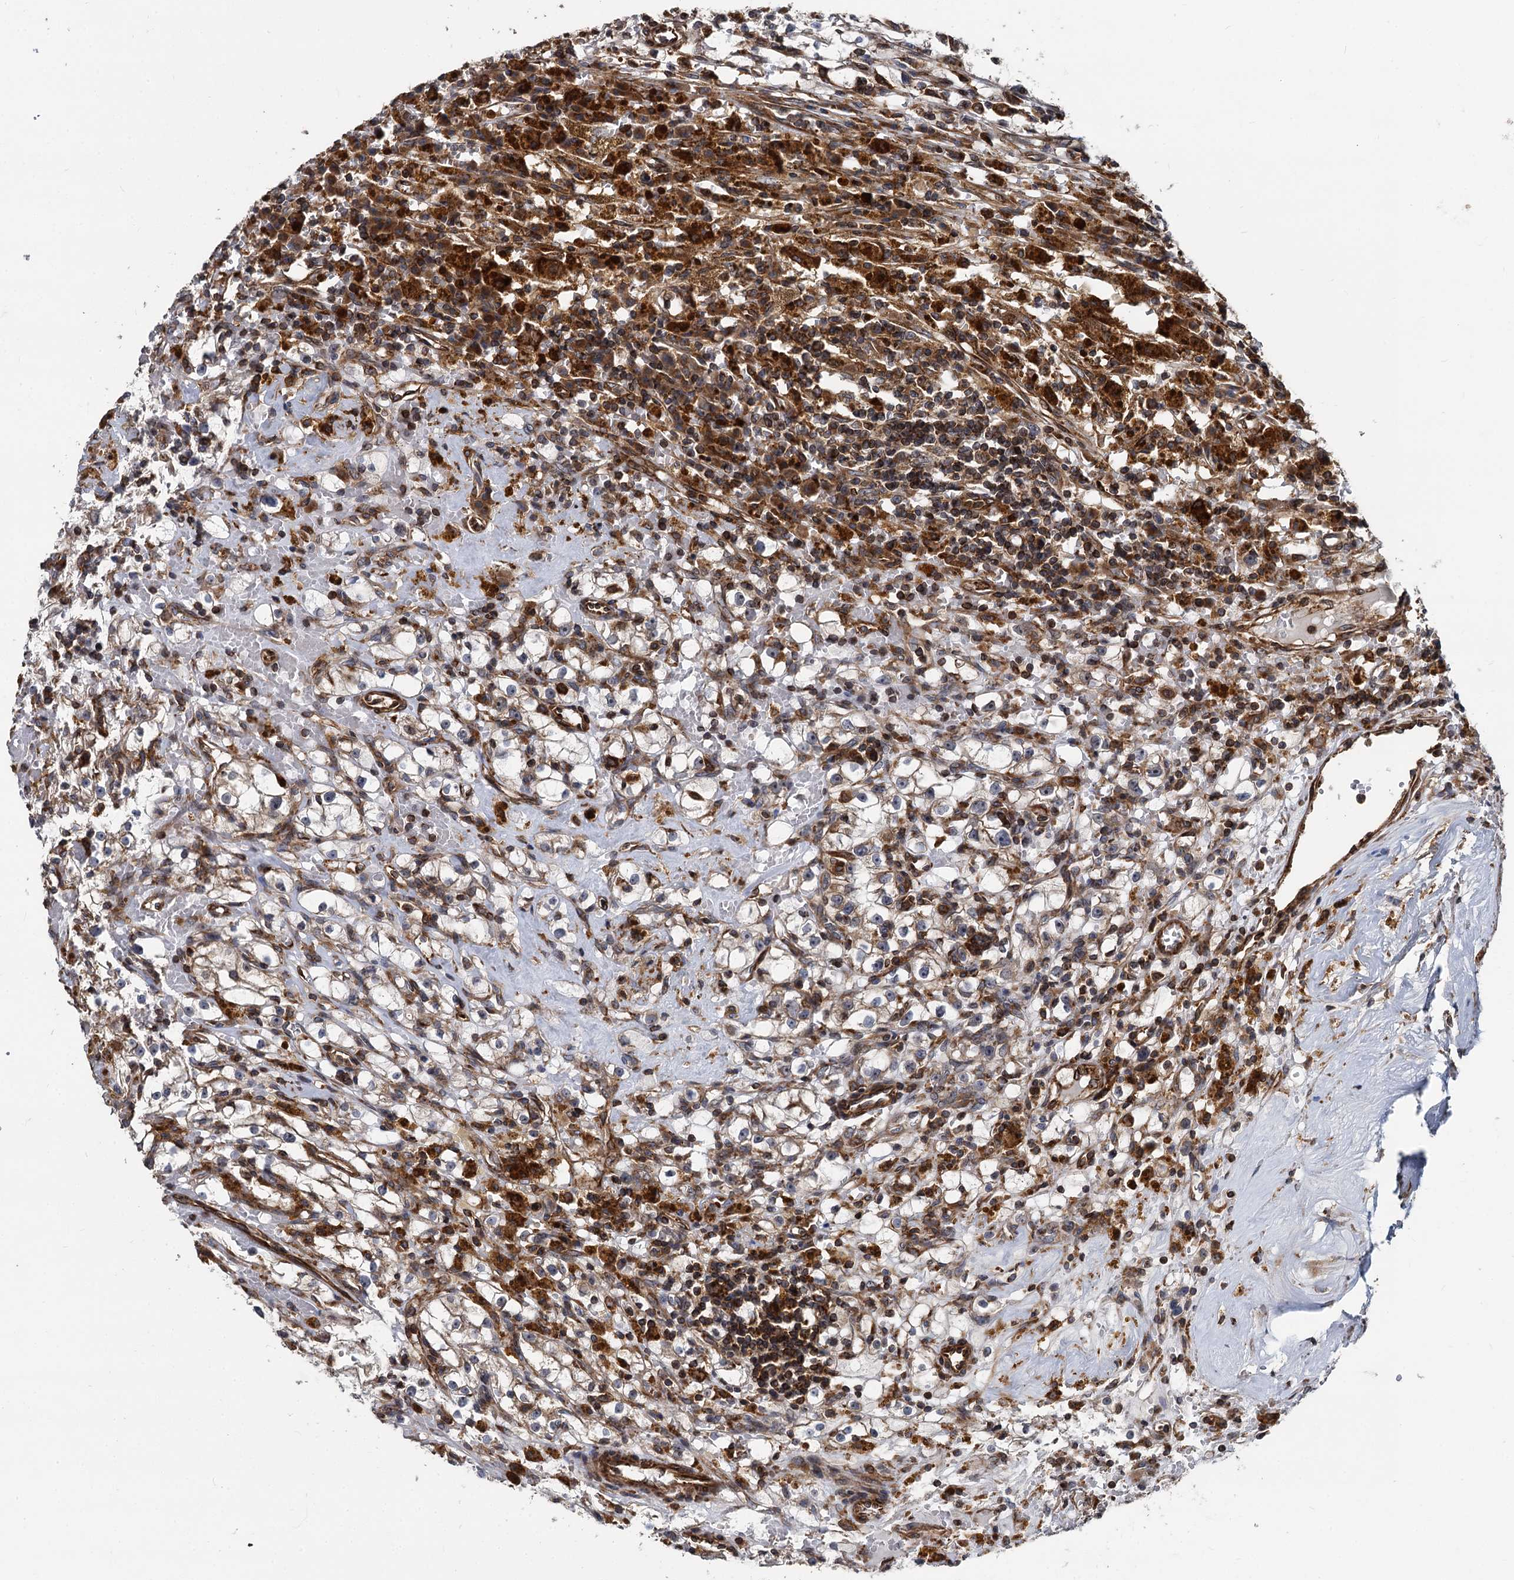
{"staining": {"intensity": "moderate", "quantity": ">75%", "location": "cytoplasmic/membranous"}, "tissue": "renal cancer", "cell_type": "Tumor cells", "image_type": "cancer", "snomed": [{"axis": "morphology", "description": "Adenocarcinoma, NOS"}, {"axis": "topography", "description": "Kidney"}], "caption": "Approximately >75% of tumor cells in human adenocarcinoma (renal) reveal moderate cytoplasmic/membranous protein expression as visualized by brown immunohistochemical staining.", "gene": "STIM1", "patient": {"sex": "male", "age": 56}}